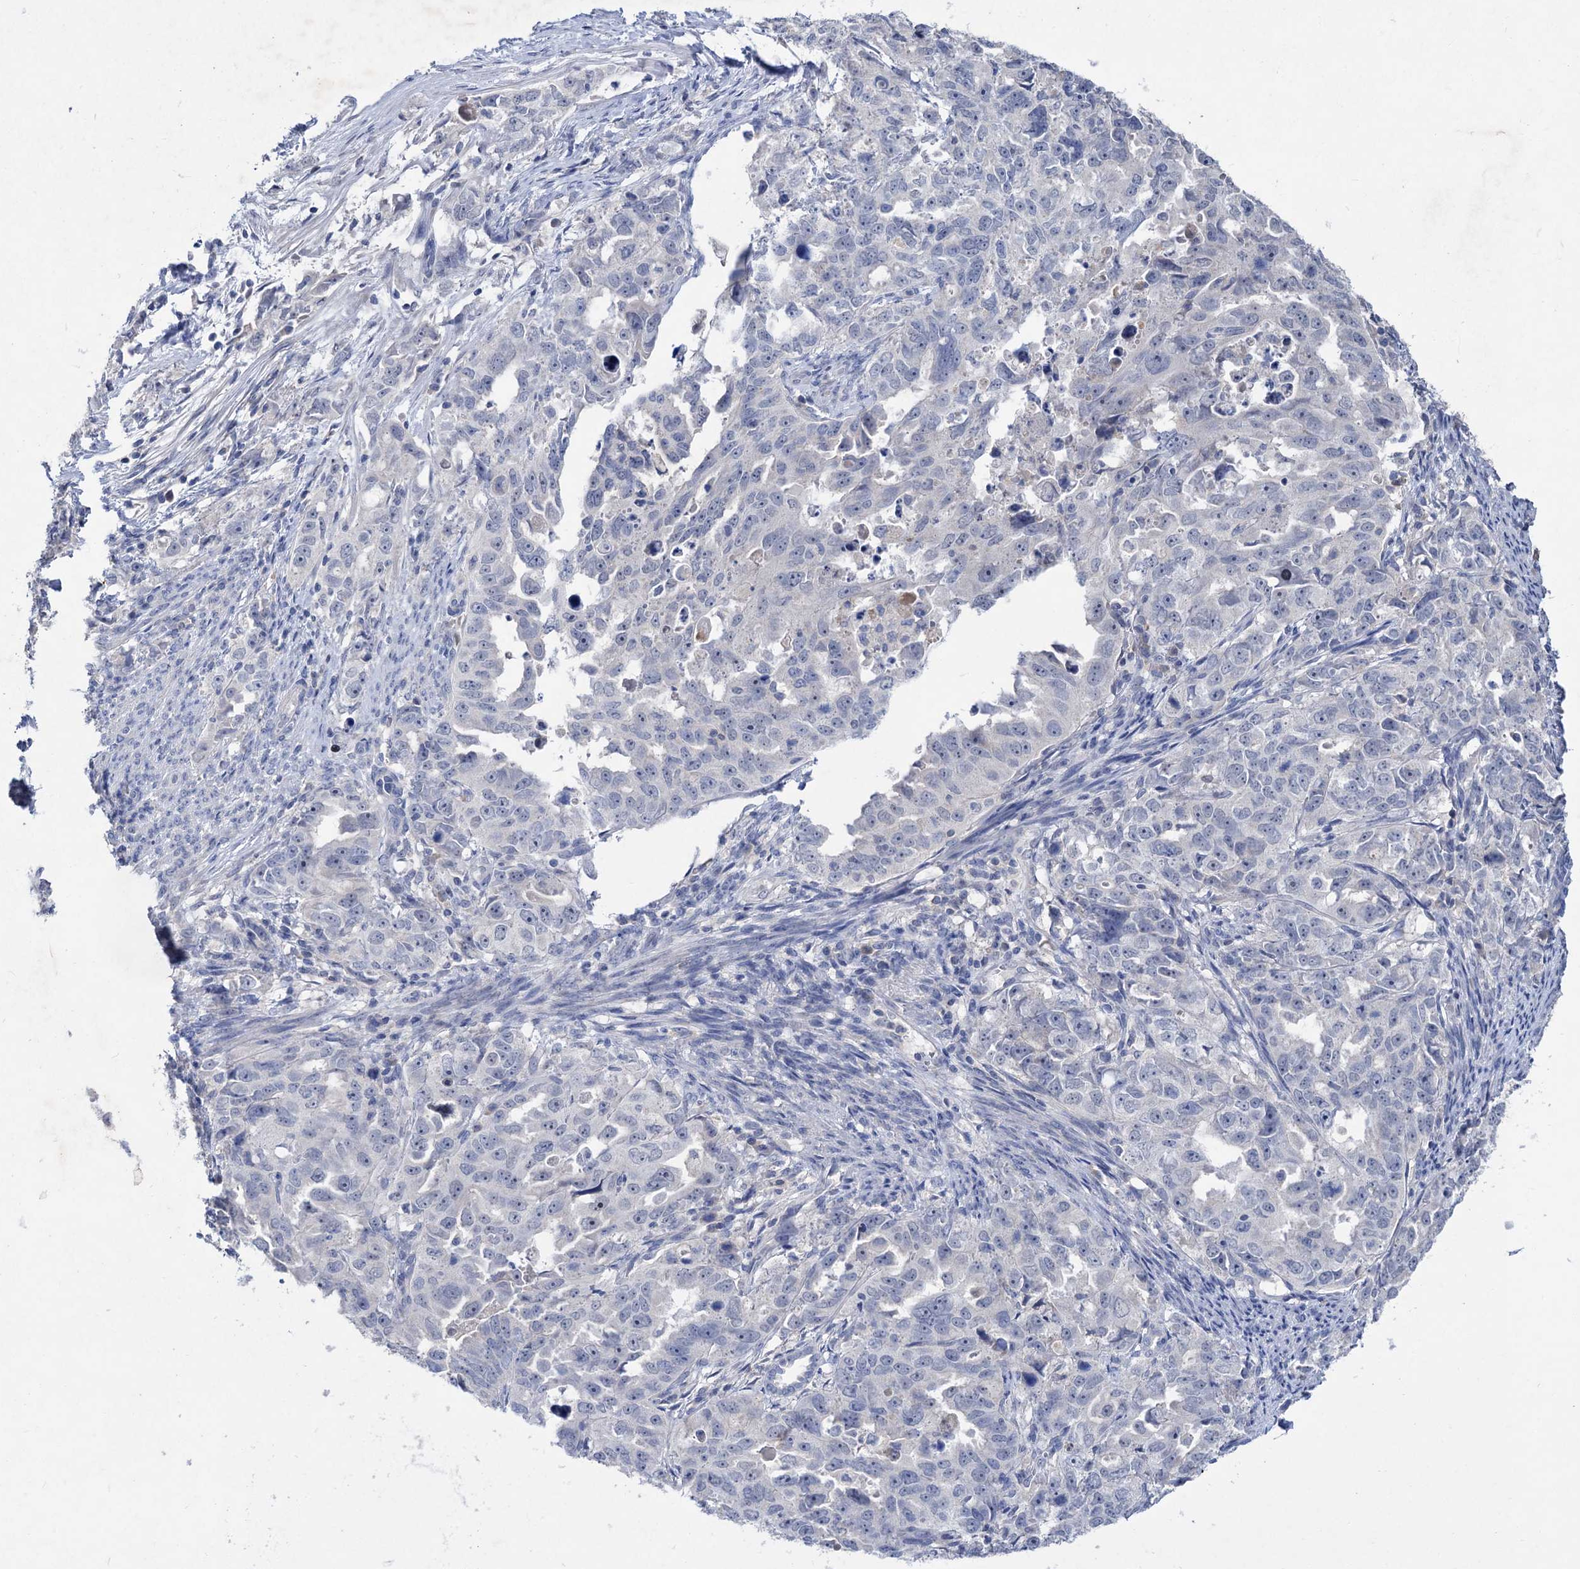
{"staining": {"intensity": "negative", "quantity": "none", "location": "none"}, "tissue": "endometrial cancer", "cell_type": "Tumor cells", "image_type": "cancer", "snomed": [{"axis": "morphology", "description": "Adenocarcinoma, NOS"}, {"axis": "topography", "description": "Endometrium"}], "caption": "Immunohistochemical staining of endometrial cancer (adenocarcinoma) exhibits no significant expression in tumor cells.", "gene": "ATP4A", "patient": {"sex": "female", "age": 65}}